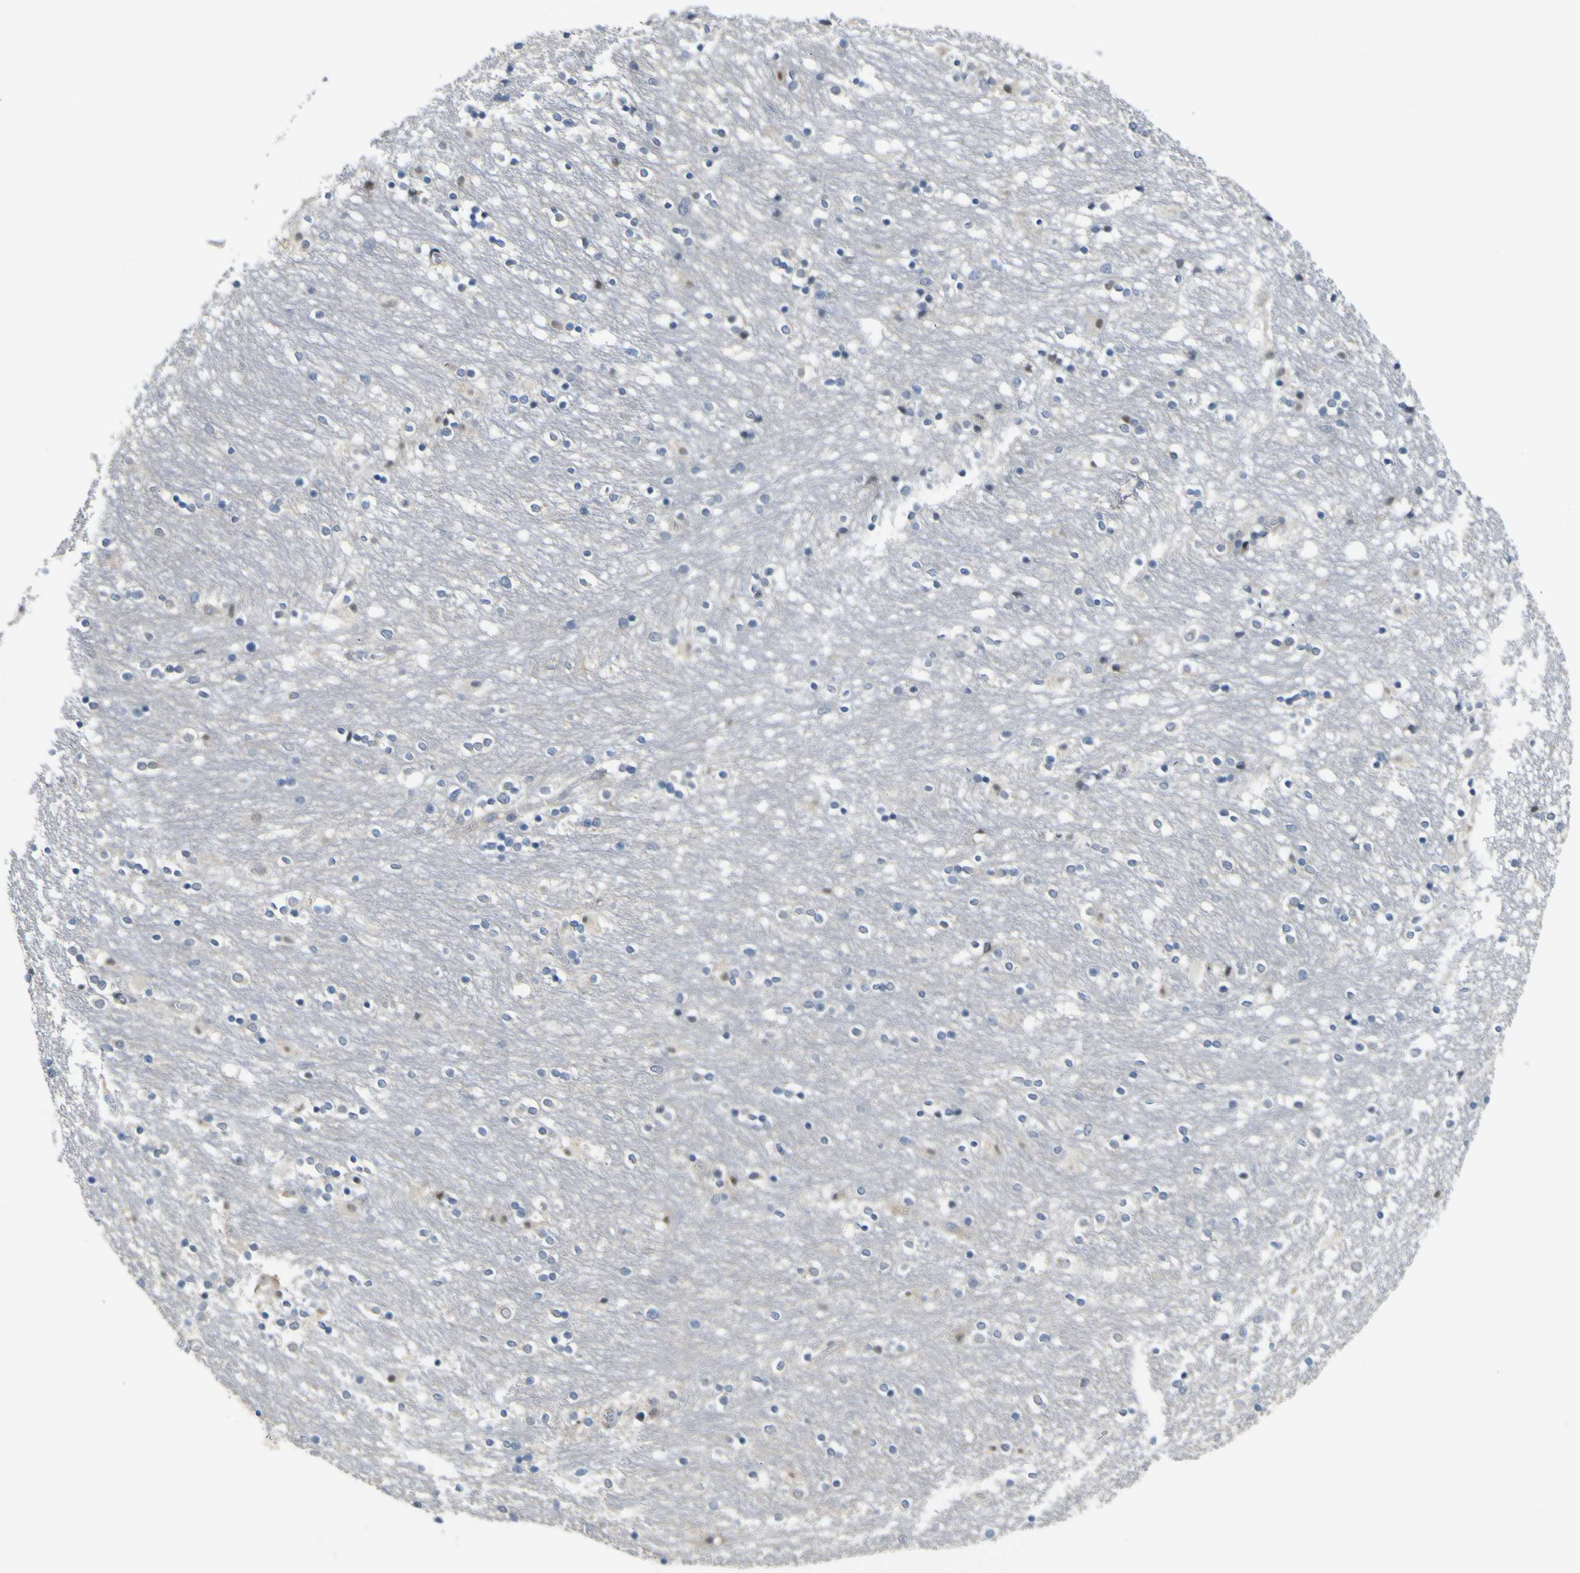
{"staining": {"intensity": "negative", "quantity": "none", "location": "none"}, "tissue": "caudate", "cell_type": "Glial cells", "image_type": "normal", "snomed": [{"axis": "morphology", "description": "Normal tissue, NOS"}, {"axis": "topography", "description": "Lateral ventricle wall"}], "caption": "Immunohistochemistry (IHC) photomicrograph of unremarkable human caudate stained for a protein (brown), which displays no expression in glial cells.", "gene": "KDM7A", "patient": {"sex": "female", "age": 54}}